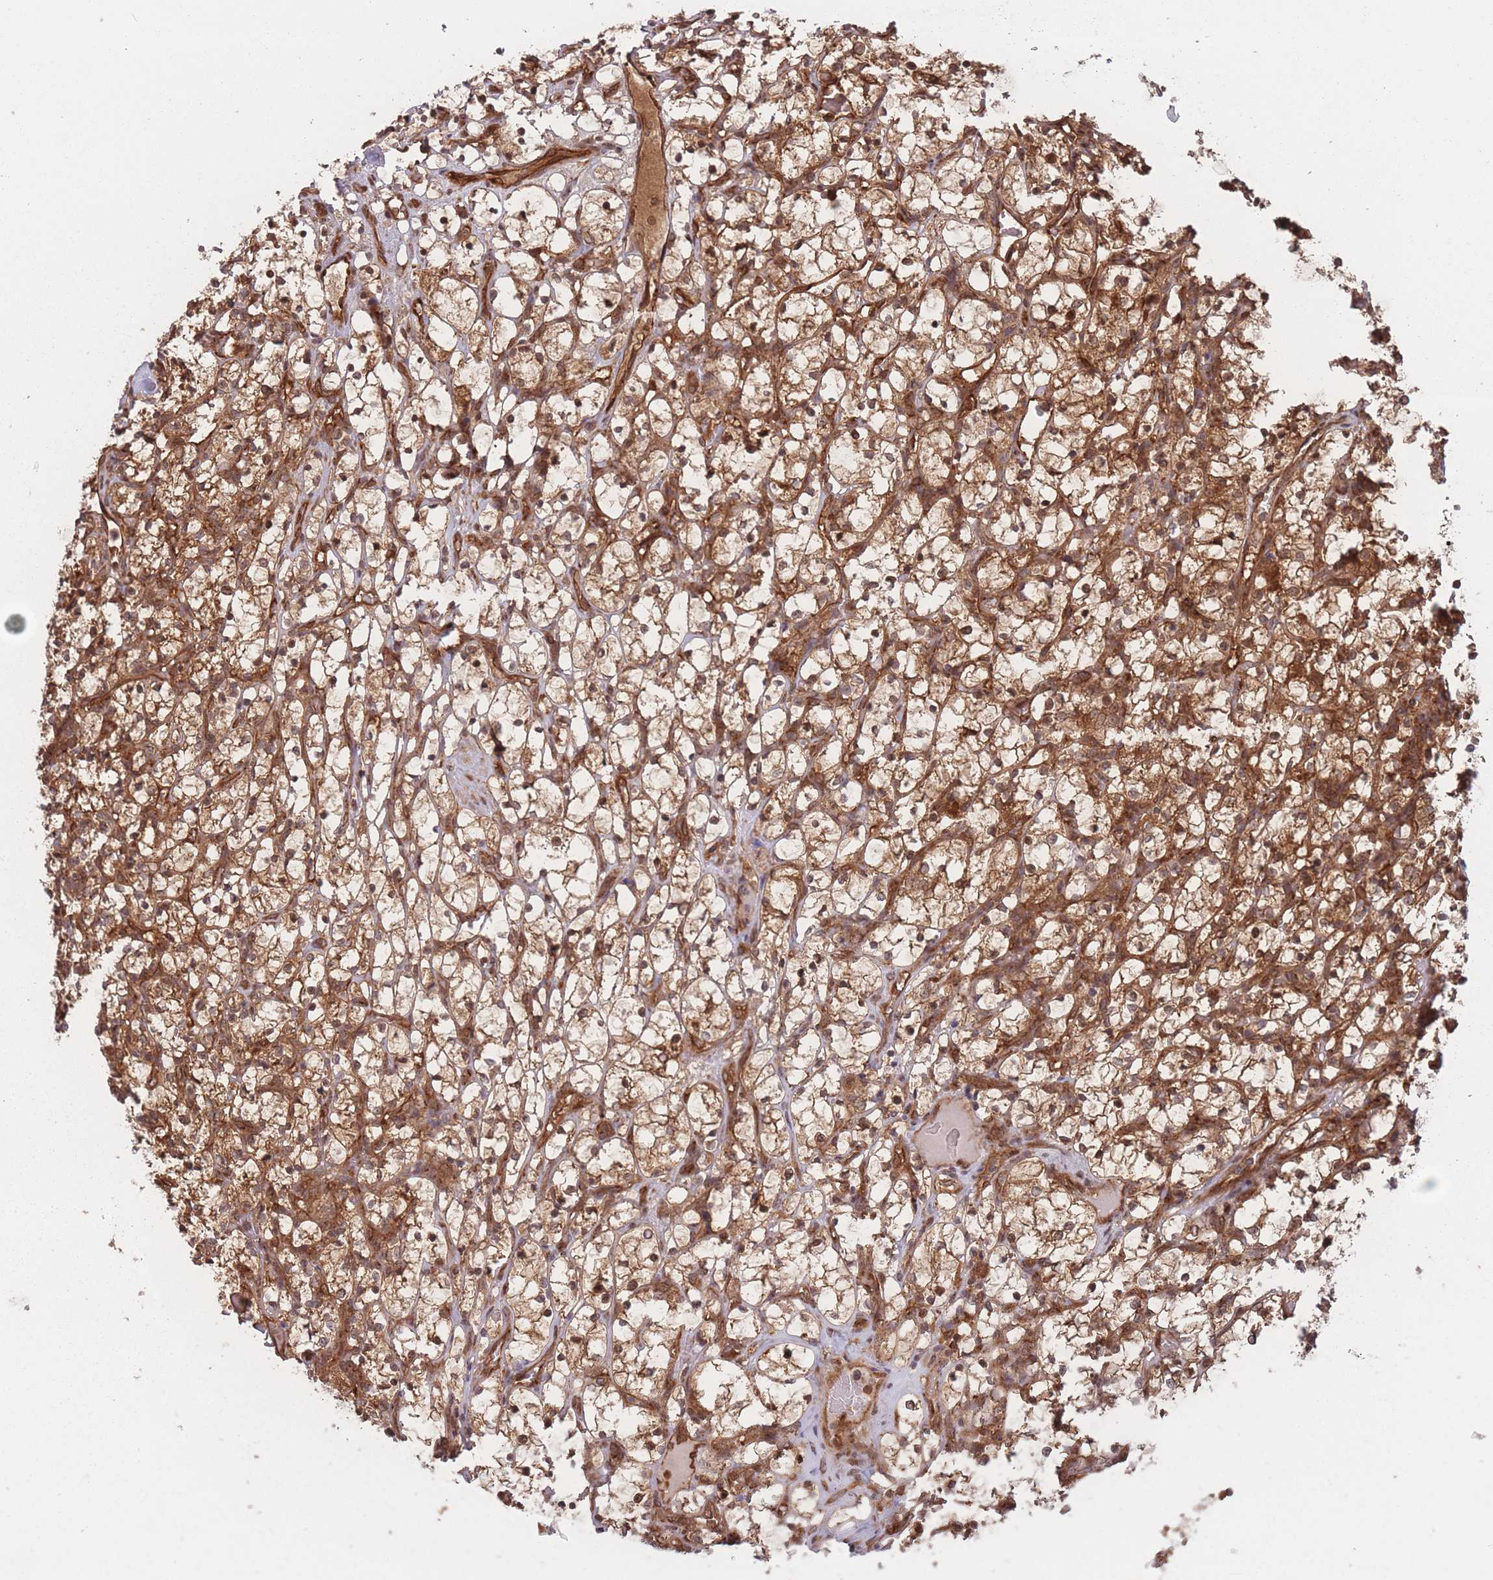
{"staining": {"intensity": "moderate", "quantity": ">75%", "location": "cytoplasmic/membranous"}, "tissue": "renal cancer", "cell_type": "Tumor cells", "image_type": "cancer", "snomed": [{"axis": "morphology", "description": "Adenocarcinoma, NOS"}, {"axis": "topography", "description": "Kidney"}], "caption": "Tumor cells show medium levels of moderate cytoplasmic/membranous expression in approximately >75% of cells in human adenocarcinoma (renal).", "gene": "PODXL2", "patient": {"sex": "female", "age": 69}}